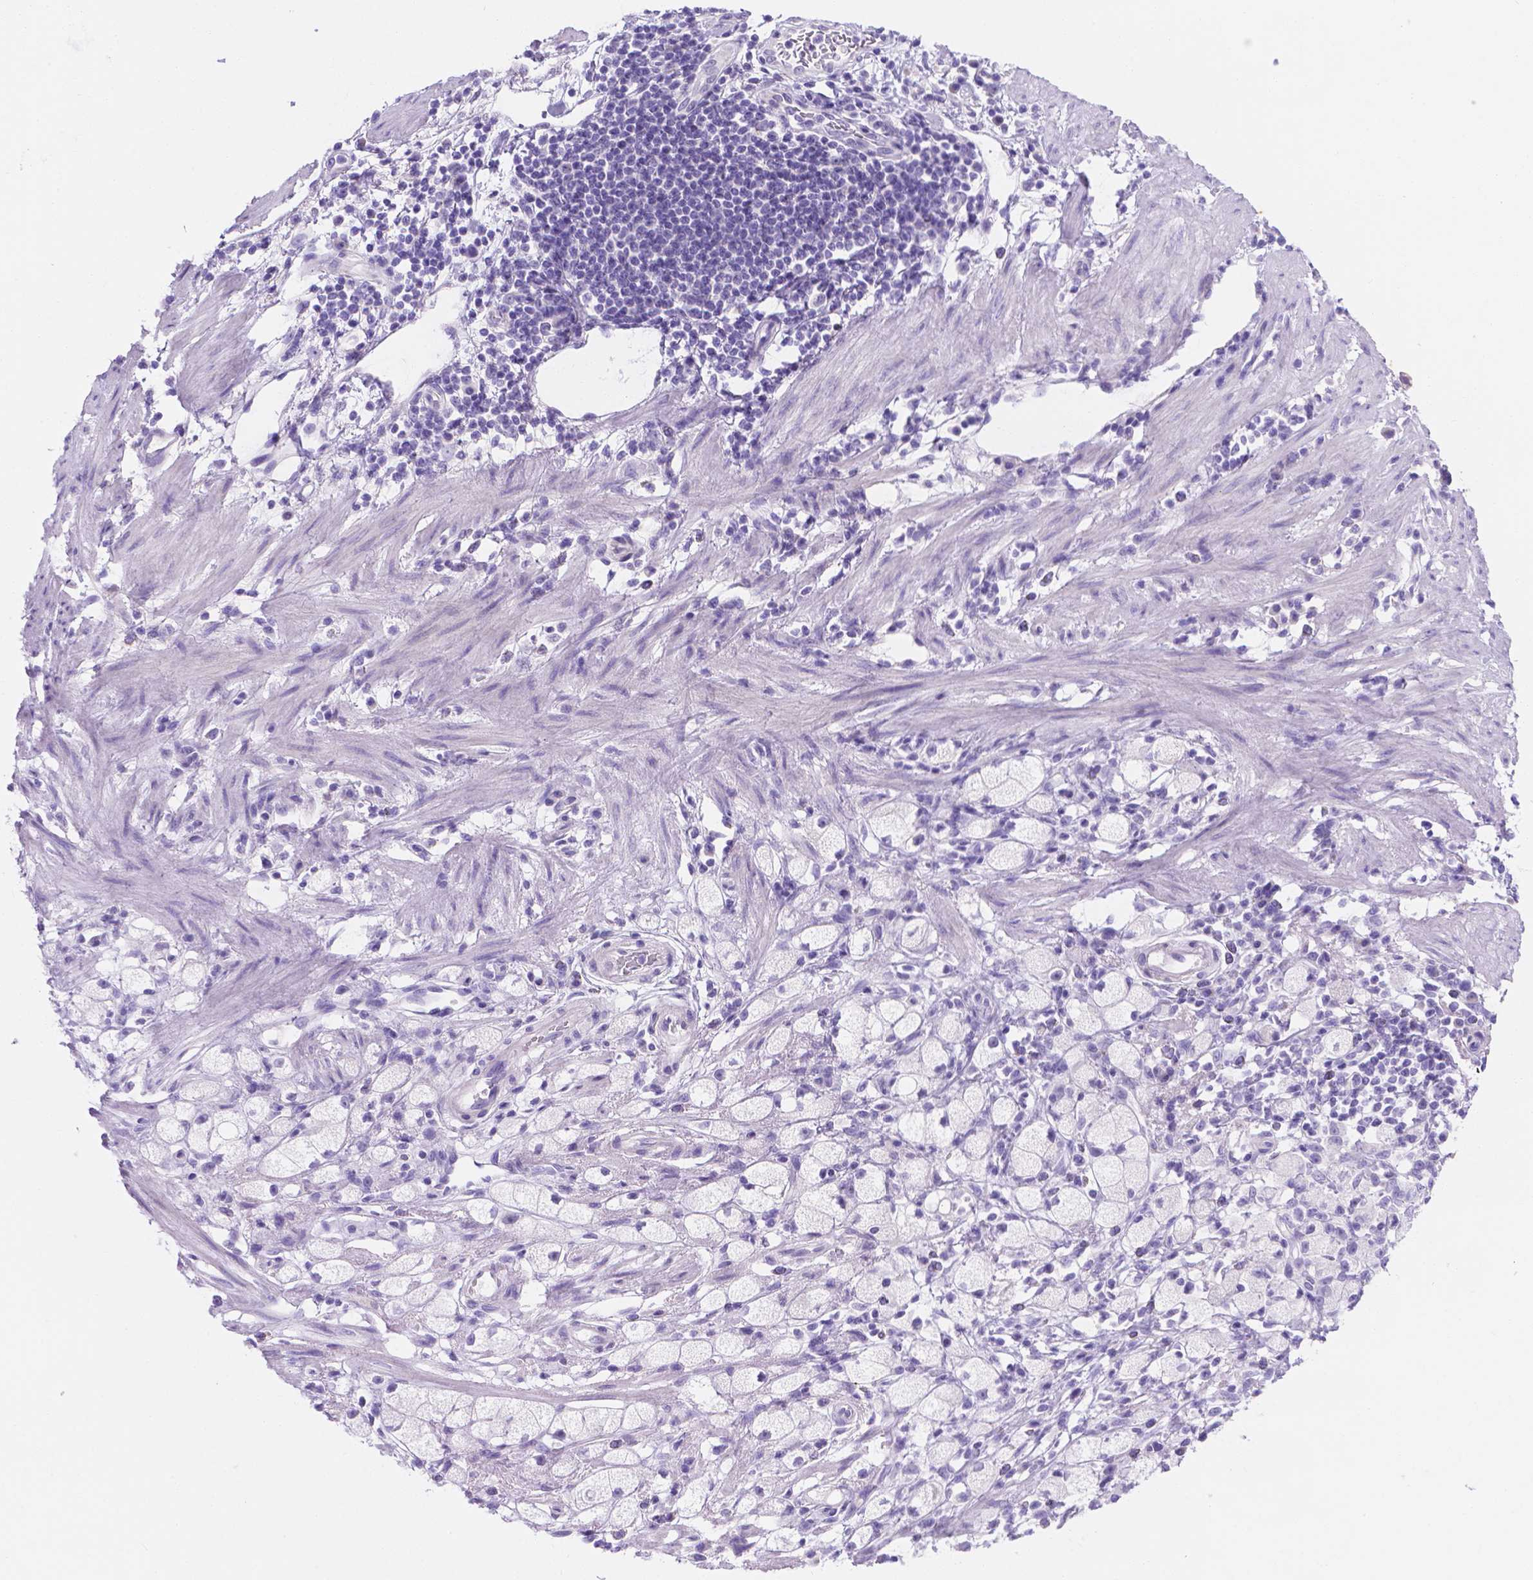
{"staining": {"intensity": "negative", "quantity": "none", "location": "none"}, "tissue": "stomach cancer", "cell_type": "Tumor cells", "image_type": "cancer", "snomed": [{"axis": "morphology", "description": "Adenocarcinoma, NOS"}, {"axis": "topography", "description": "Stomach"}], "caption": "This is a image of immunohistochemistry staining of stomach cancer, which shows no positivity in tumor cells. (Stains: DAB (3,3'-diaminobenzidine) immunohistochemistry (IHC) with hematoxylin counter stain, Microscopy: brightfield microscopy at high magnification).", "gene": "MLN", "patient": {"sex": "male", "age": 58}}